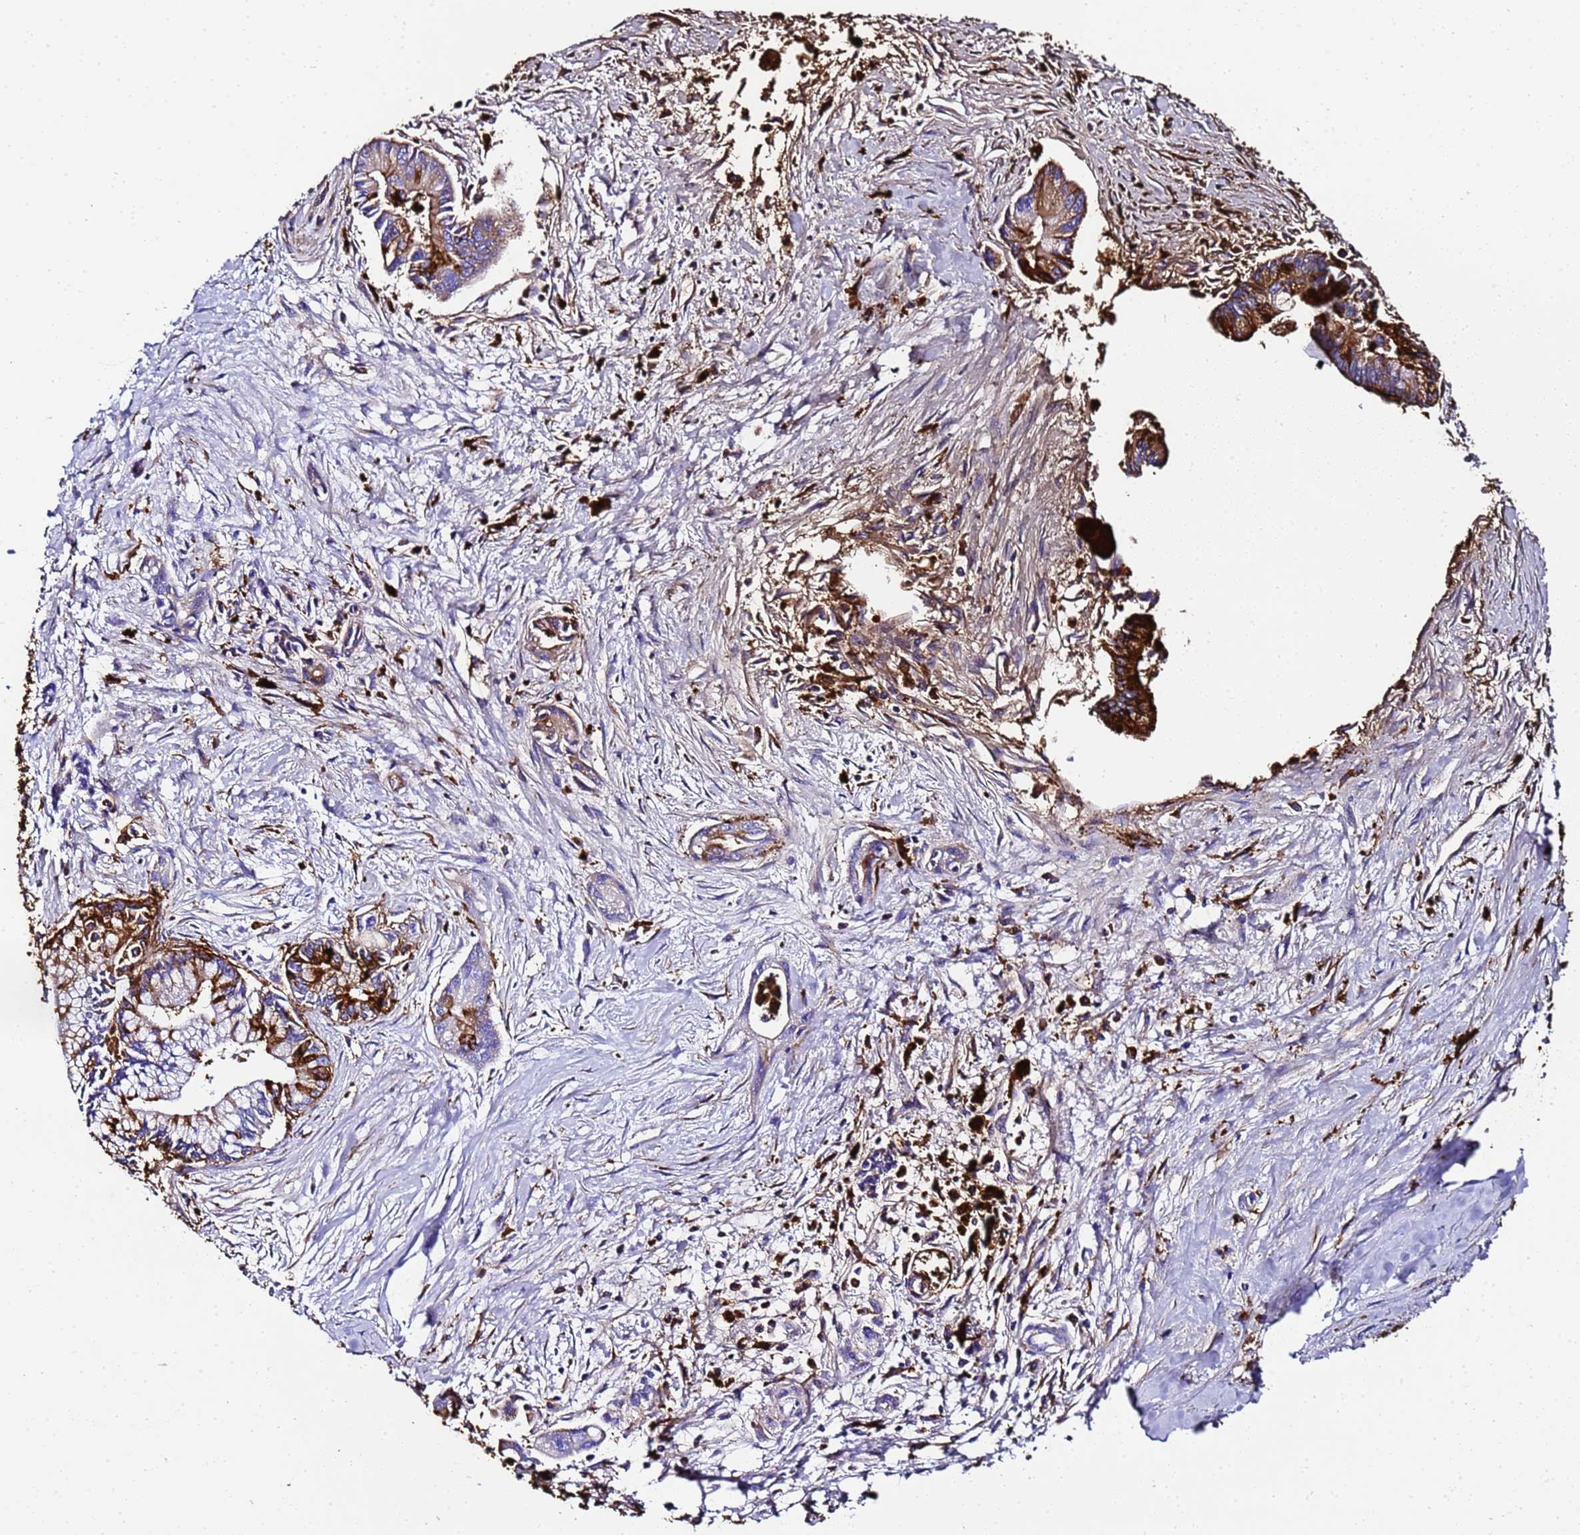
{"staining": {"intensity": "strong", "quantity": ">75%", "location": "cytoplasmic/membranous"}, "tissue": "pancreatic cancer", "cell_type": "Tumor cells", "image_type": "cancer", "snomed": [{"axis": "morphology", "description": "Adenocarcinoma, NOS"}, {"axis": "topography", "description": "Pancreas"}], "caption": "Tumor cells demonstrate high levels of strong cytoplasmic/membranous positivity in approximately >75% of cells in adenocarcinoma (pancreatic). The protein of interest is stained brown, and the nuclei are stained in blue (DAB IHC with brightfield microscopy, high magnification).", "gene": "FTL", "patient": {"sex": "male", "age": 70}}